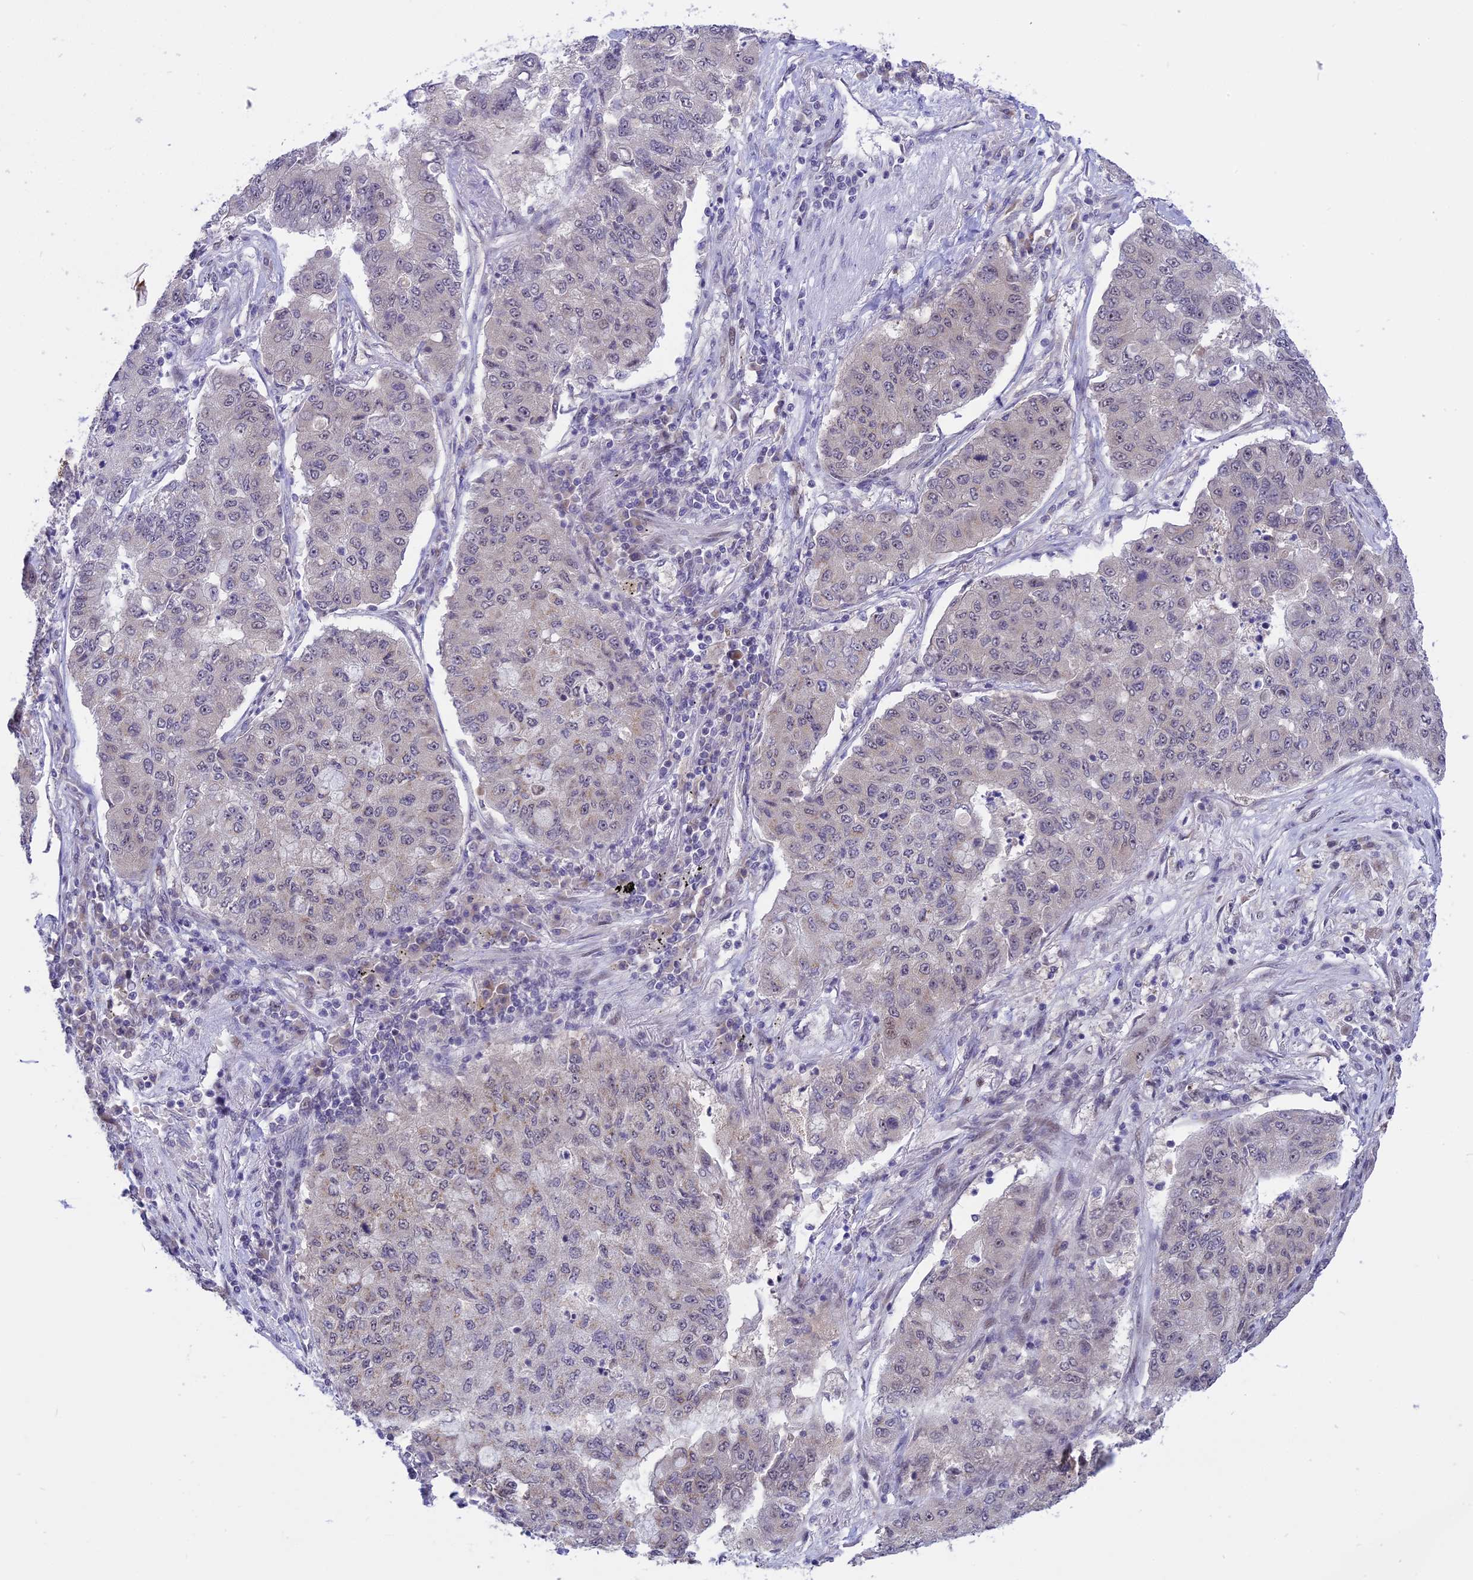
{"staining": {"intensity": "negative", "quantity": "none", "location": "none"}, "tissue": "lung cancer", "cell_type": "Tumor cells", "image_type": "cancer", "snomed": [{"axis": "morphology", "description": "Squamous cell carcinoma, NOS"}, {"axis": "topography", "description": "Lung"}], "caption": "There is no significant staining in tumor cells of squamous cell carcinoma (lung). Brightfield microscopy of IHC stained with DAB (3,3'-diaminobenzidine) (brown) and hematoxylin (blue), captured at high magnification.", "gene": "ZNF837", "patient": {"sex": "male", "age": 74}}